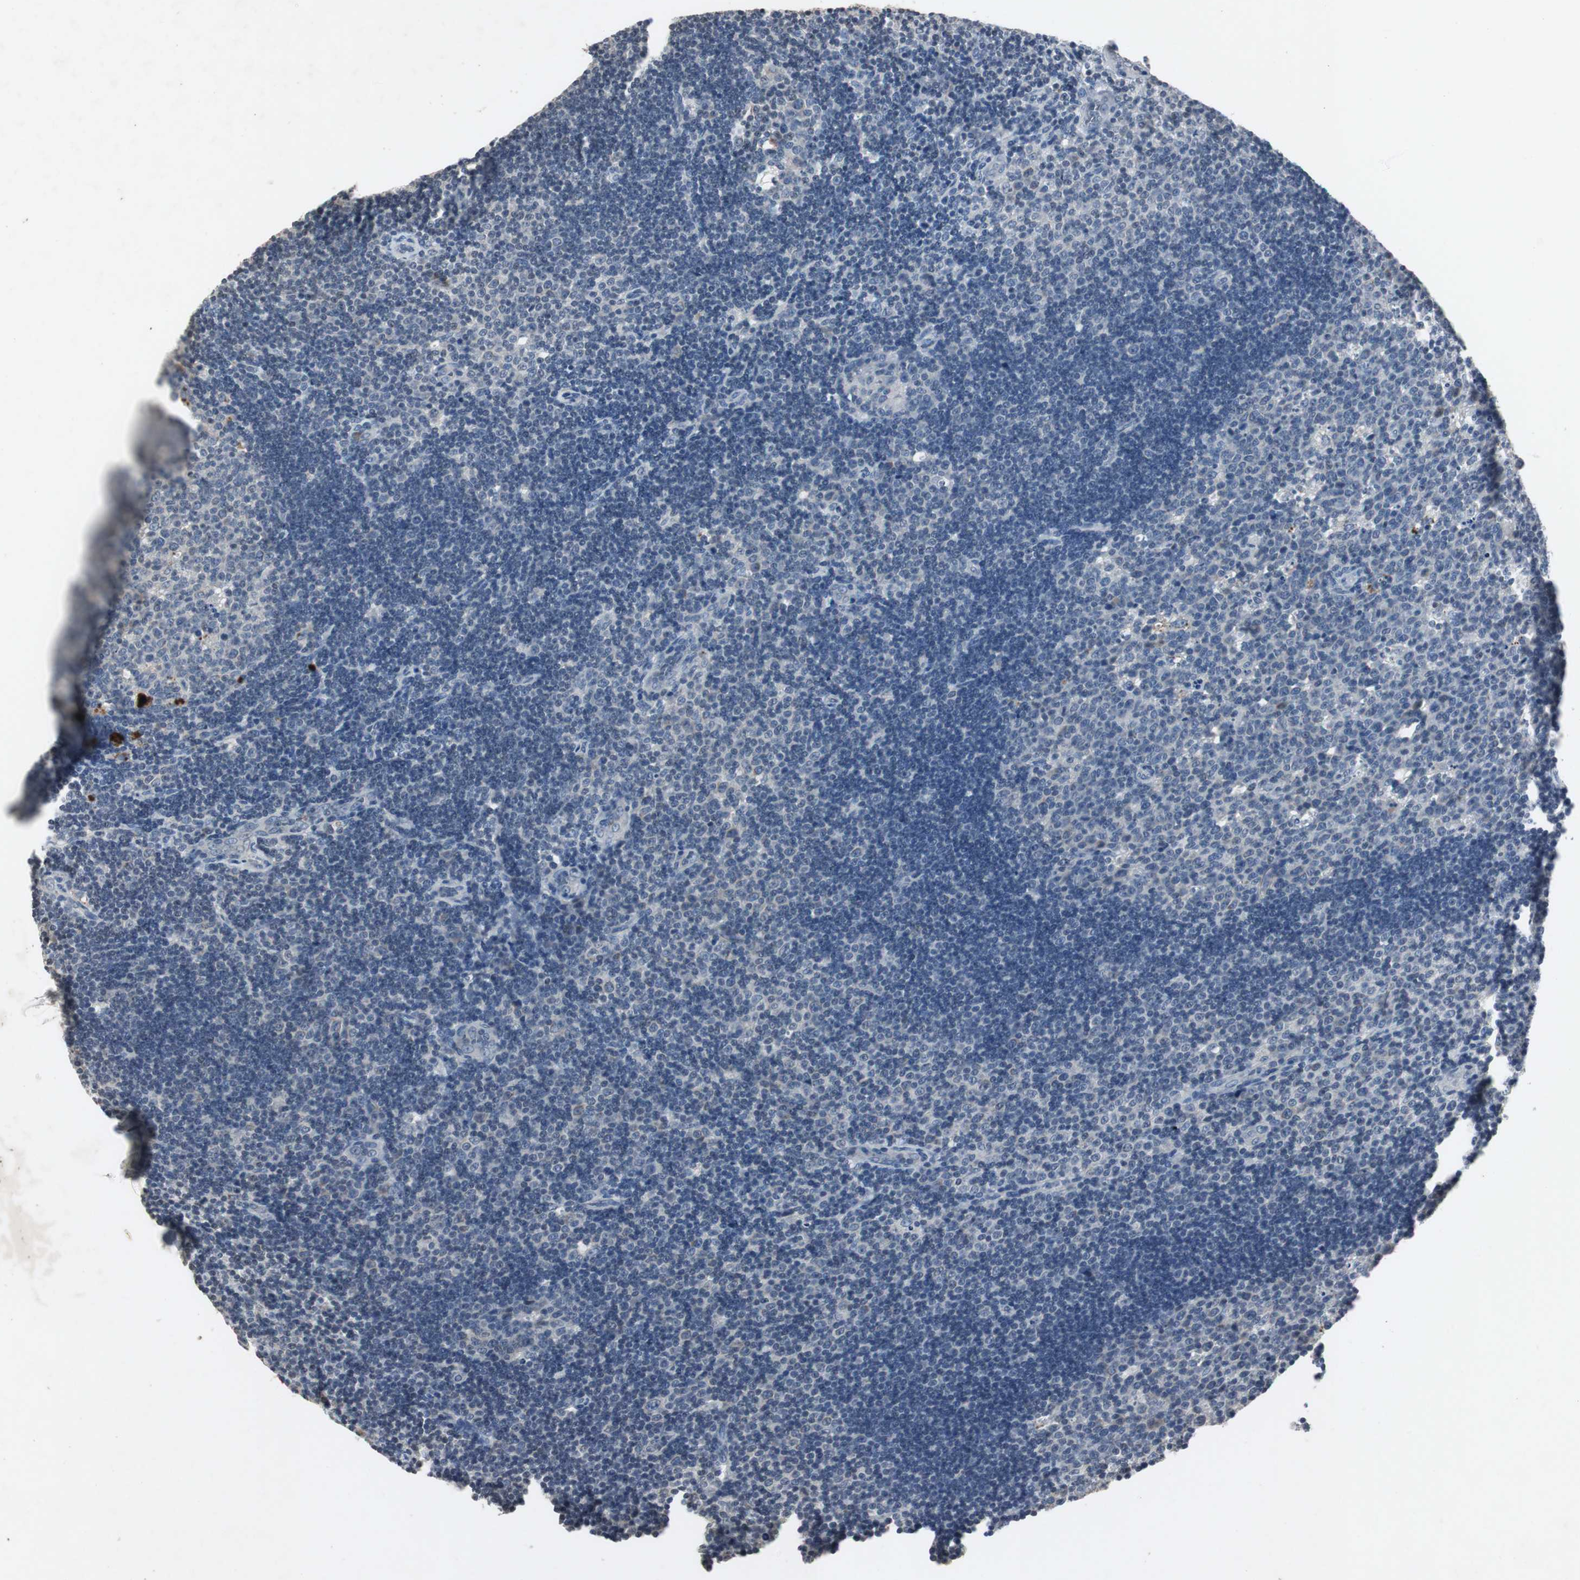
{"staining": {"intensity": "negative", "quantity": "none", "location": "none"}, "tissue": "lymph node", "cell_type": "Germinal center cells", "image_type": "normal", "snomed": [{"axis": "morphology", "description": "Normal tissue, NOS"}, {"axis": "topography", "description": "Lymph node"}, {"axis": "topography", "description": "Salivary gland"}], "caption": "Normal lymph node was stained to show a protein in brown. There is no significant positivity in germinal center cells. Brightfield microscopy of IHC stained with DAB (3,3'-diaminobenzidine) (brown) and hematoxylin (blue), captured at high magnification.", "gene": "ADNP2", "patient": {"sex": "male", "age": 8}}